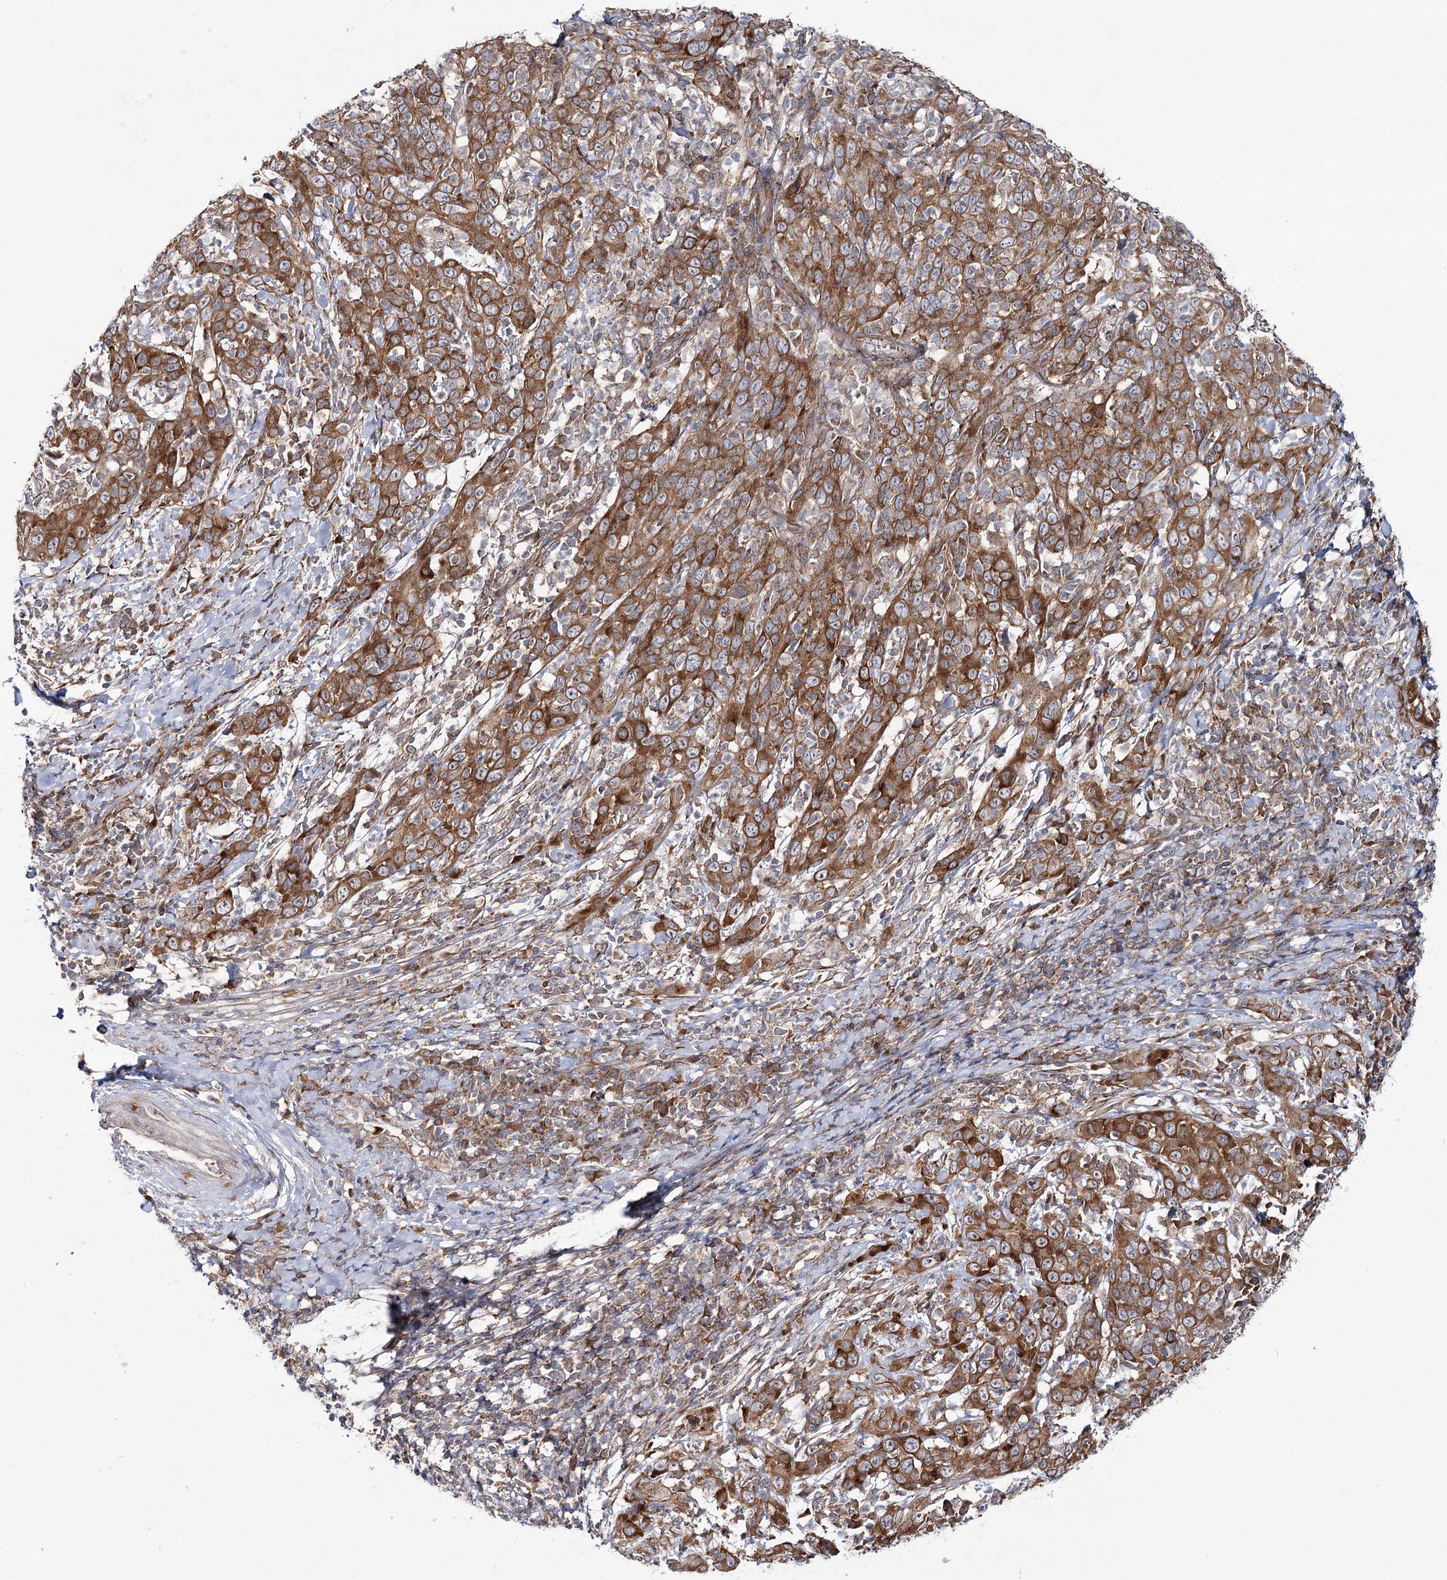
{"staining": {"intensity": "strong", "quantity": ">75%", "location": "cytoplasmic/membranous"}, "tissue": "cervical cancer", "cell_type": "Tumor cells", "image_type": "cancer", "snomed": [{"axis": "morphology", "description": "Squamous cell carcinoma, NOS"}, {"axis": "topography", "description": "Cervix"}], "caption": "Squamous cell carcinoma (cervical) stained with immunohistochemistry demonstrates strong cytoplasmic/membranous positivity in approximately >75% of tumor cells. (IHC, brightfield microscopy, high magnification).", "gene": "VWA2", "patient": {"sex": "female", "age": 46}}